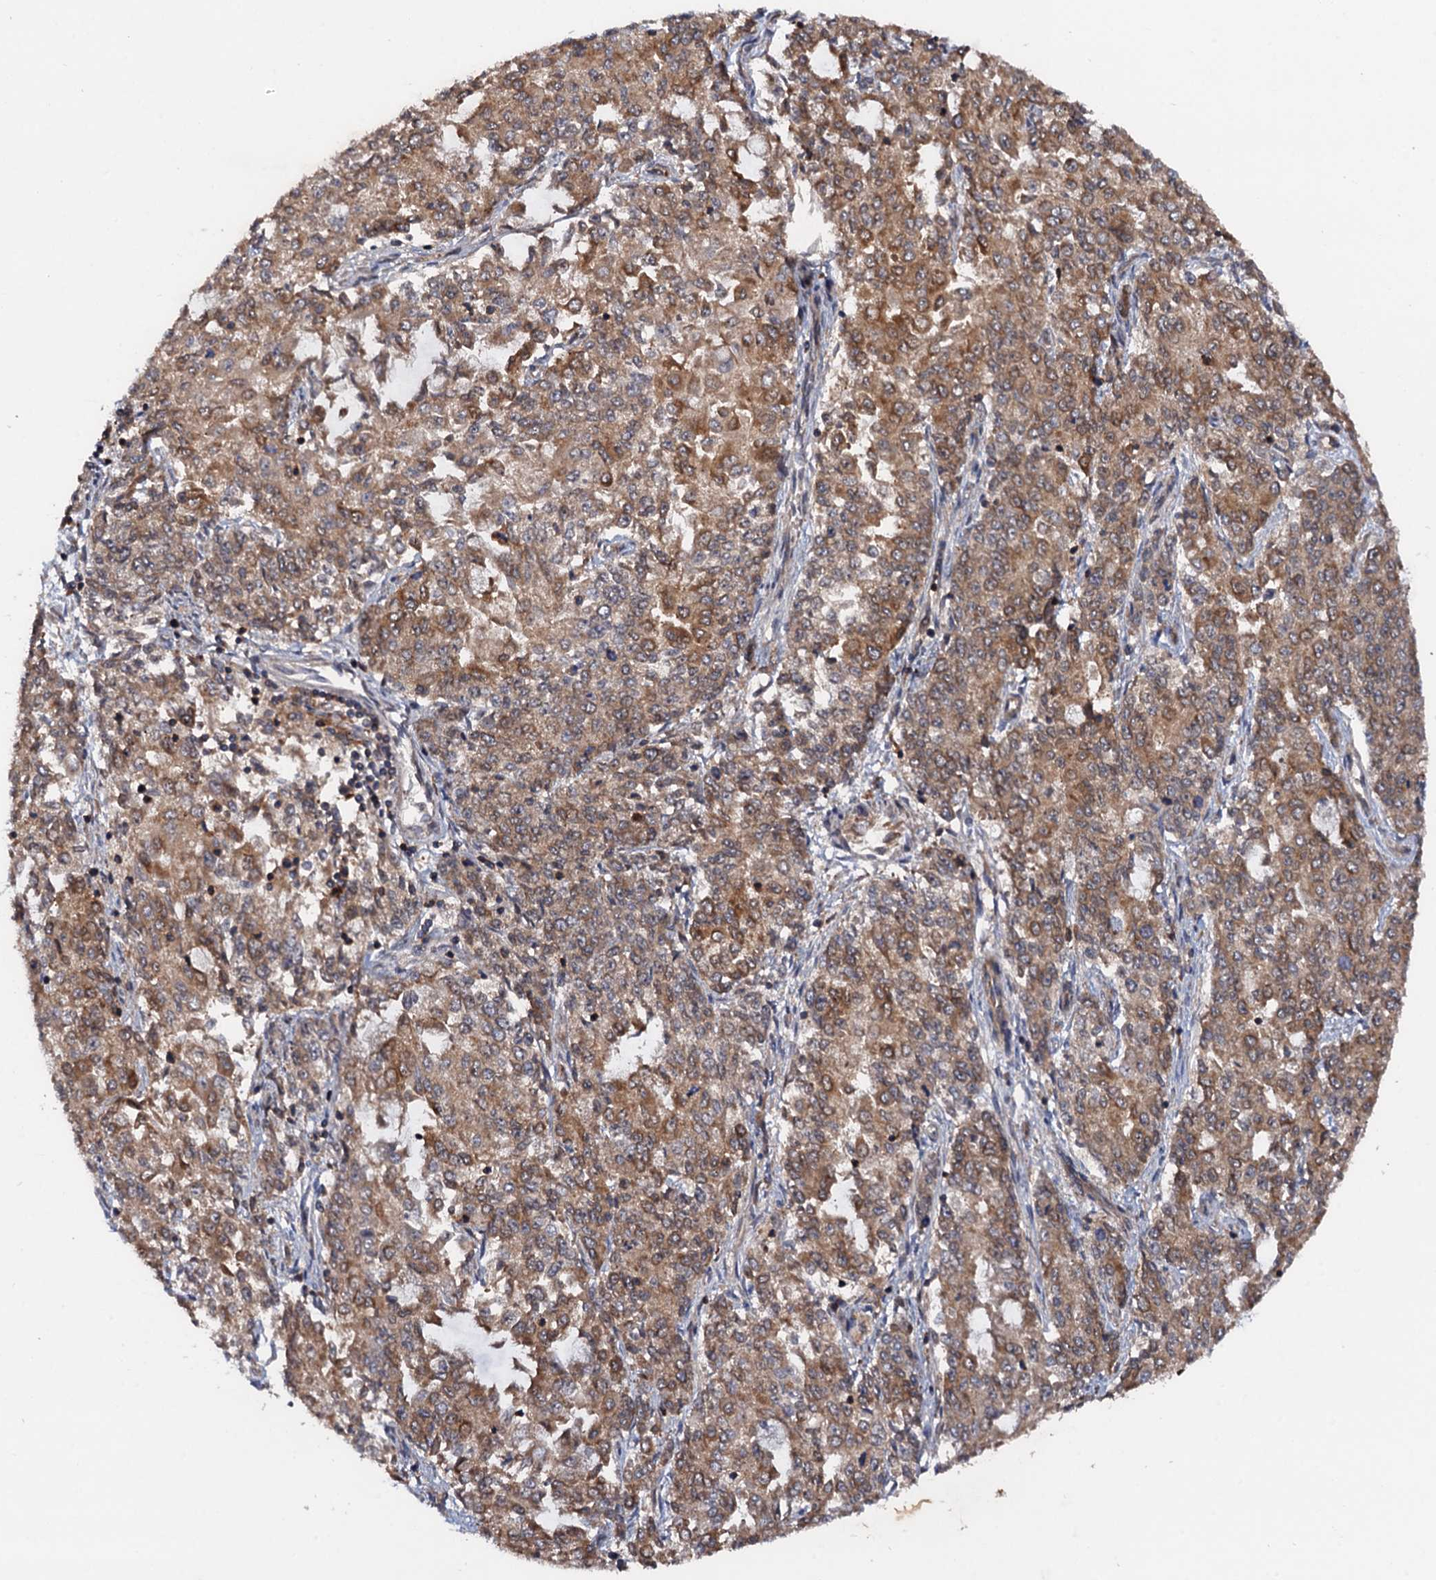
{"staining": {"intensity": "moderate", "quantity": ">75%", "location": "cytoplasmic/membranous"}, "tissue": "endometrial cancer", "cell_type": "Tumor cells", "image_type": "cancer", "snomed": [{"axis": "morphology", "description": "Adenocarcinoma, NOS"}, {"axis": "topography", "description": "Endometrium"}], "caption": "Protein staining of endometrial cancer (adenocarcinoma) tissue displays moderate cytoplasmic/membranous staining in about >75% of tumor cells. Nuclei are stained in blue.", "gene": "BORA", "patient": {"sex": "female", "age": 50}}